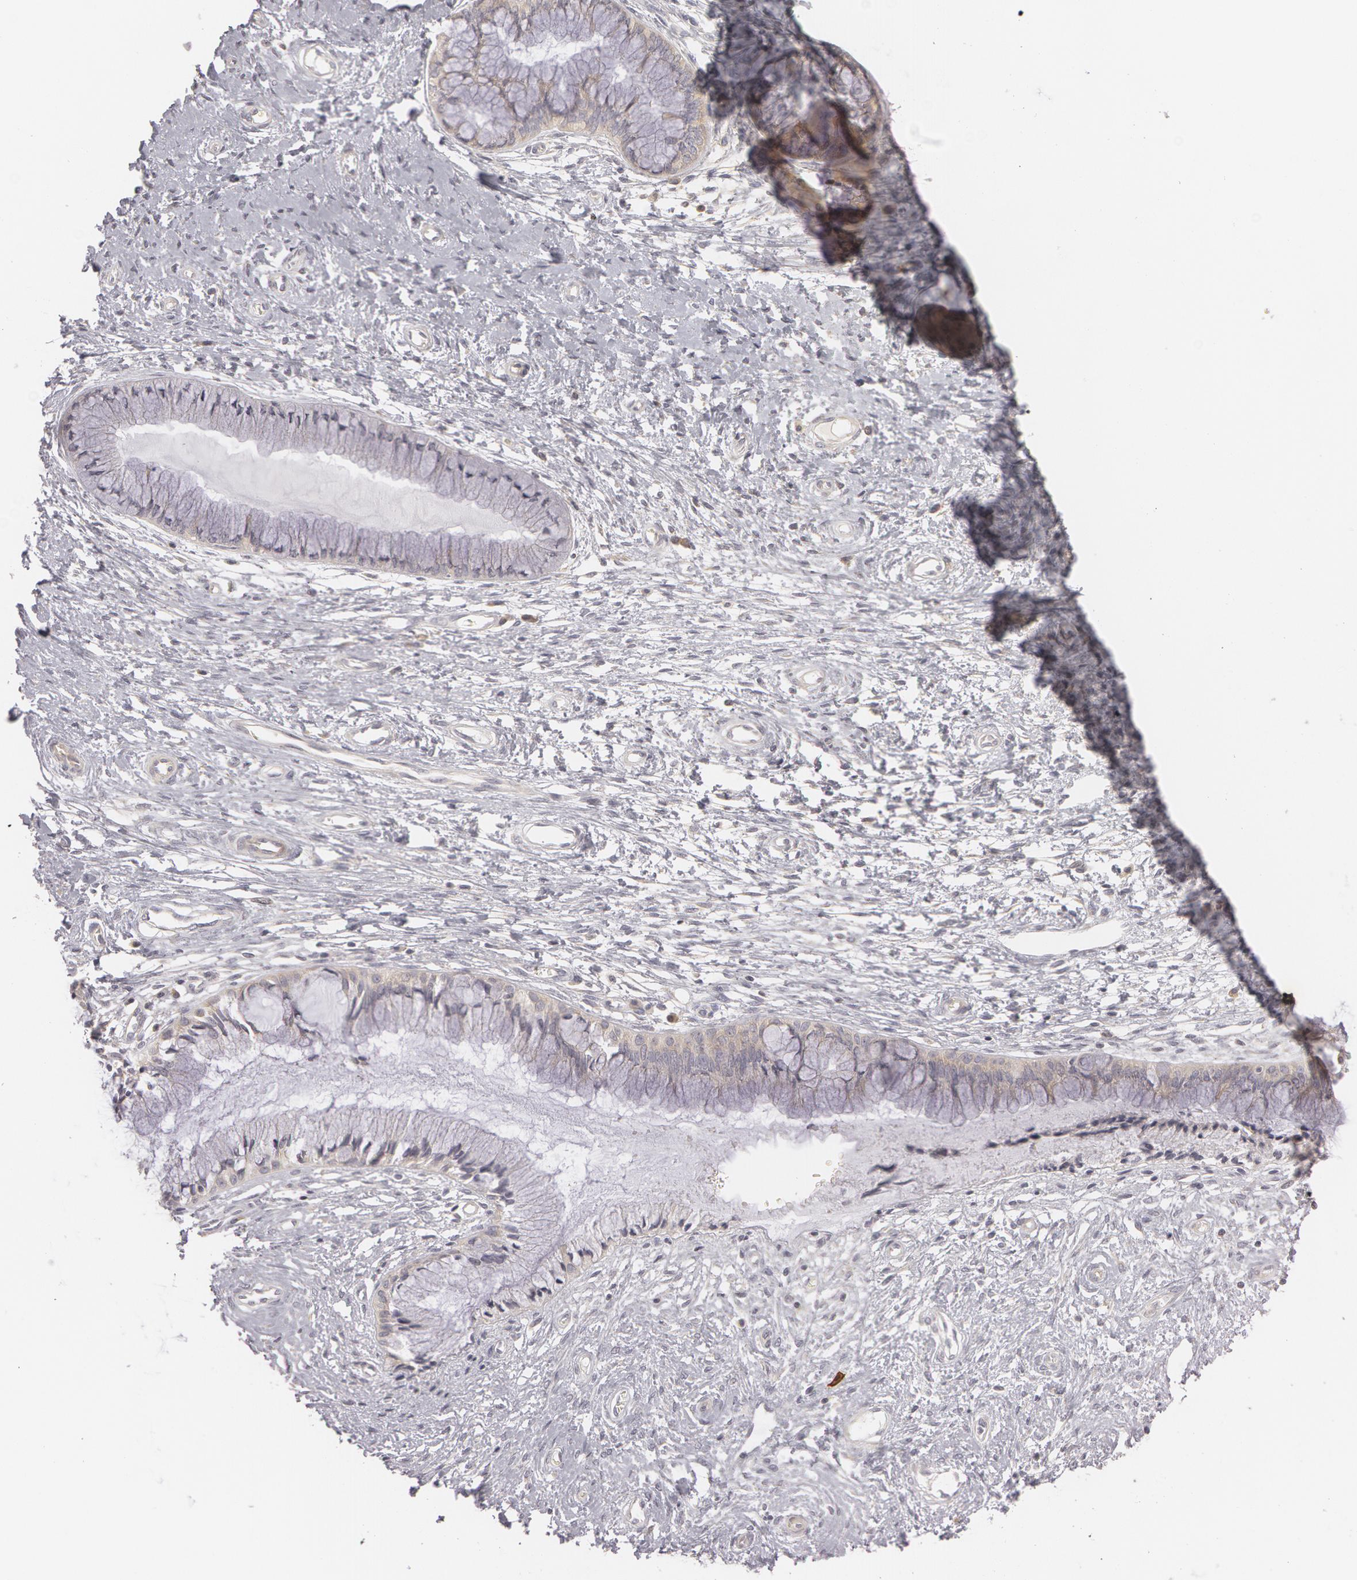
{"staining": {"intensity": "weak", "quantity": "25%-75%", "location": "cytoplasmic/membranous"}, "tissue": "cervix", "cell_type": "Glandular cells", "image_type": "normal", "snomed": [{"axis": "morphology", "description": "Normal tissue, NOS"}, {"axis": "topography", "description": "Cervix"}], "caption": "Approximately 25%-75% of glandular cells in benign cervix show weak cytoplasmic/membranous protein positivity as visualized by brown immunohistochemical staining.", "gene": "RALGAPA1", "patient": {"sex": "female", "age": 27}}